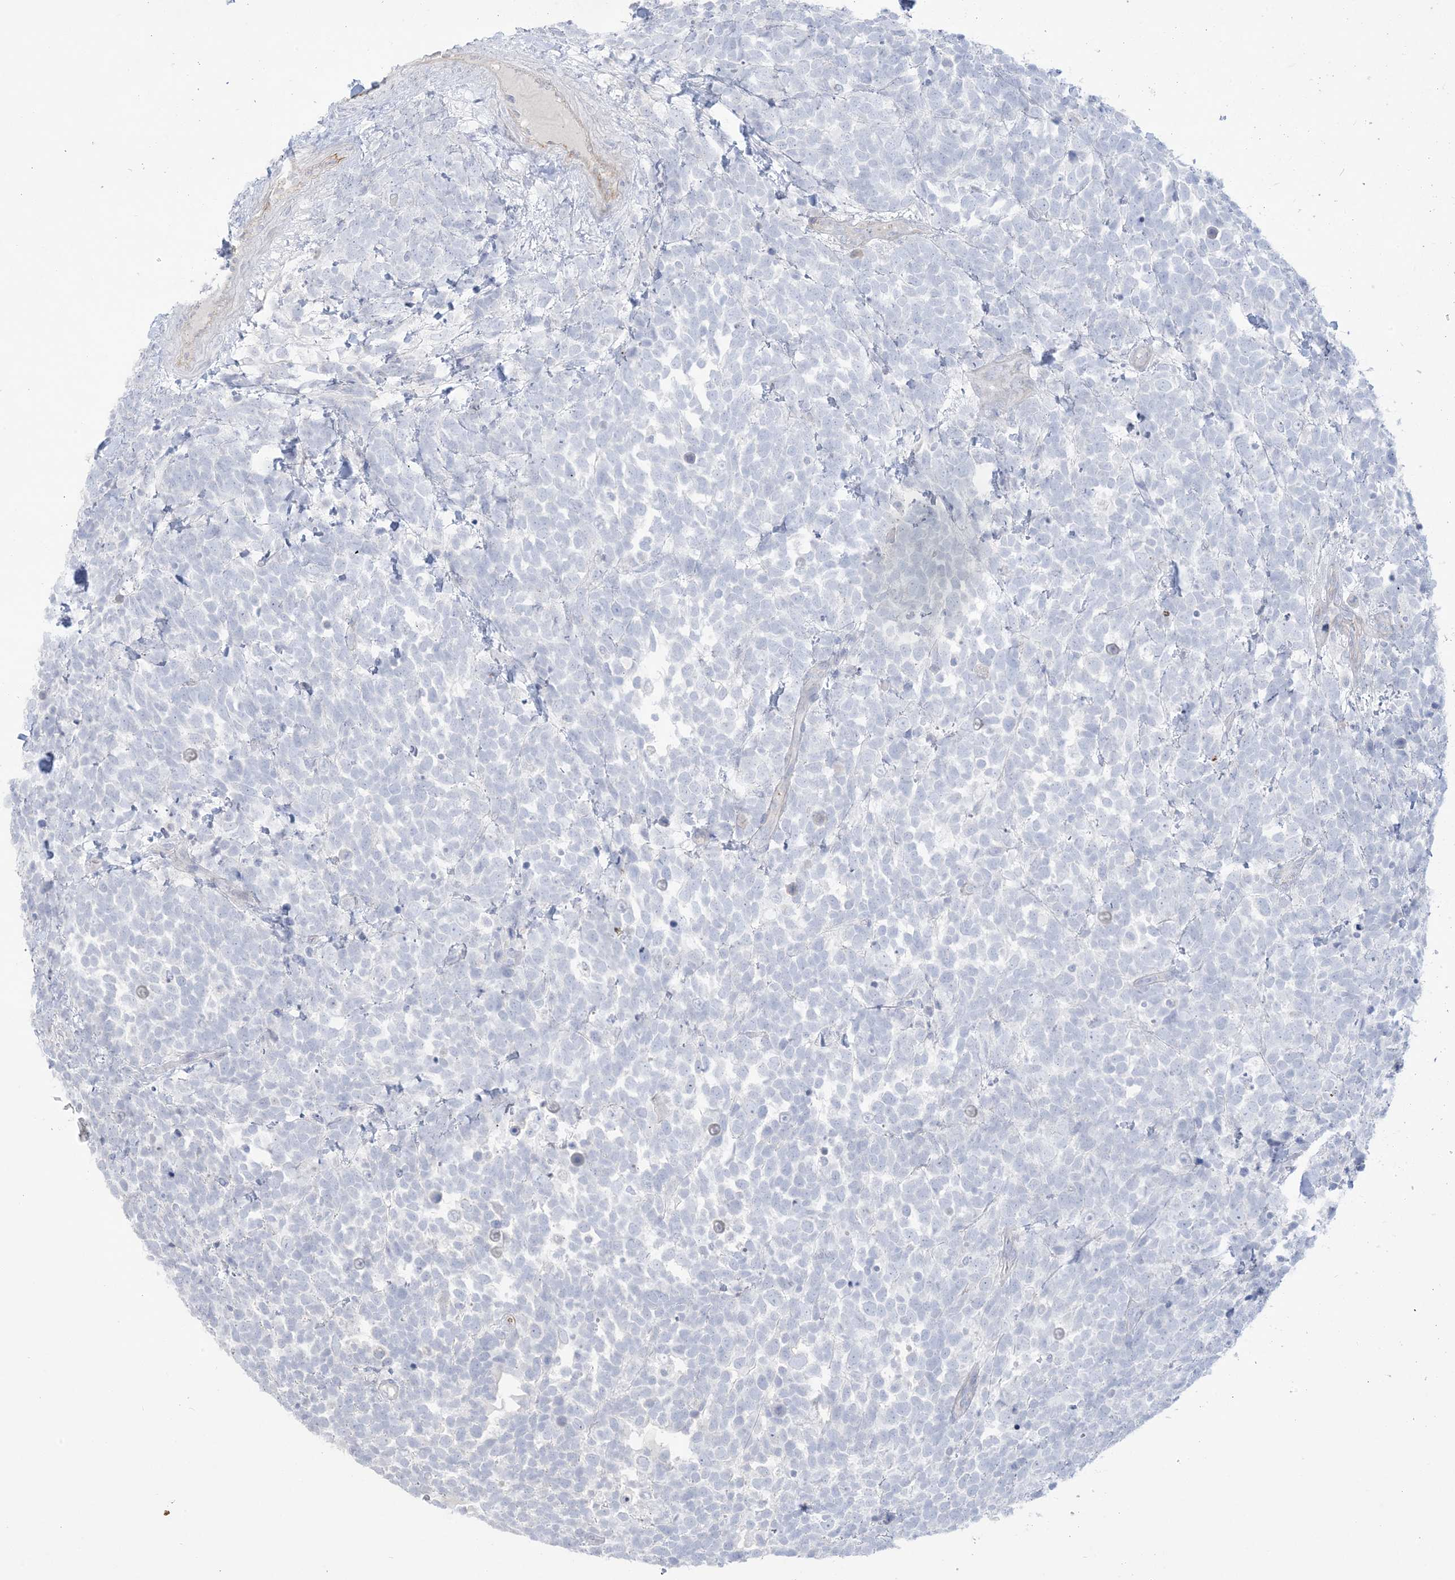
{"staining": {"intensity": "negative", "quantity": "none", "location": "none"}, "tissue": "urothelial cancer", "cell_type": "Tumor cells", "image_type": "cancer", "snomed": [{"axis": "morphology", "description": "Urothelial carcinoma, High grade"}, {"axis": "topography", "description": "Urinary bladder"}], "caption": "Micrograph shows no protein staining in tumor cells of urothelial cancer tissue. Nuclei are stained in blue.", "gene": "B3GNT7", "patient": {"sex": "female", "age": 82}}